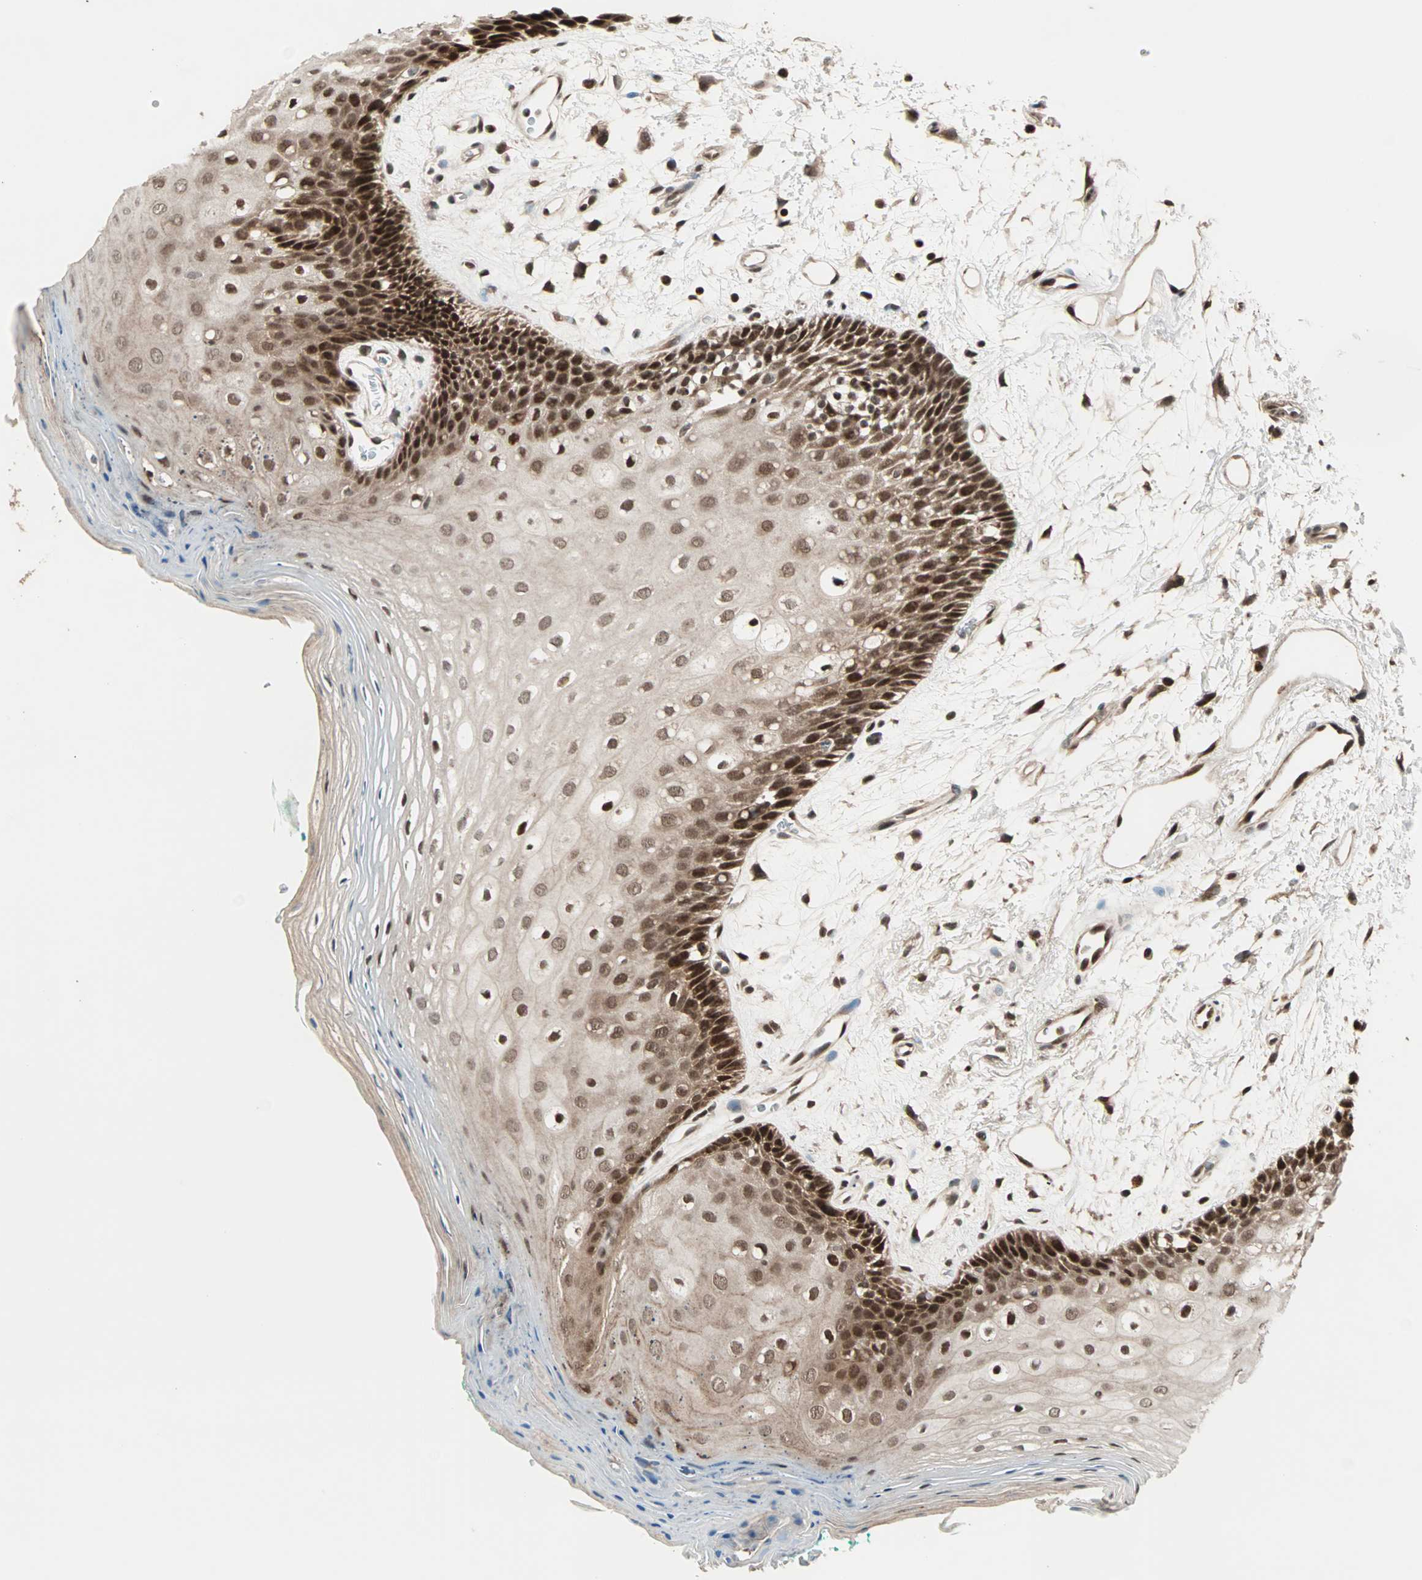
{"staining": {"intensity": "strong", "quantity": ">75%", "location": "cytoplasmic/membranous,nuclear"}, "tissue": "oral mucosa", "cell_type": "Squamous epithelial cells", "image_type": "normal", "snomed": [{"axis": "morphology", "description": "Normal tissue, NOS"}, {"axis": "topography", "description": "Skeletal muscle"}, {"axis": "topography", "description": "Oral tissue"}, {"axis": "topography", "description": "Peripheral nerve tissue"}], "caption": "The micrograph reveals a brown stain indicating the presence of a protein in the cytoplasmic/membranous,nuclear of squamous epithelial cells in oral mucosa. (brown staining indicates protein expression, while blue staining denotes nuclei).", "gene": "ZNF44", "patient": {"sex": "female", "age": 84}}